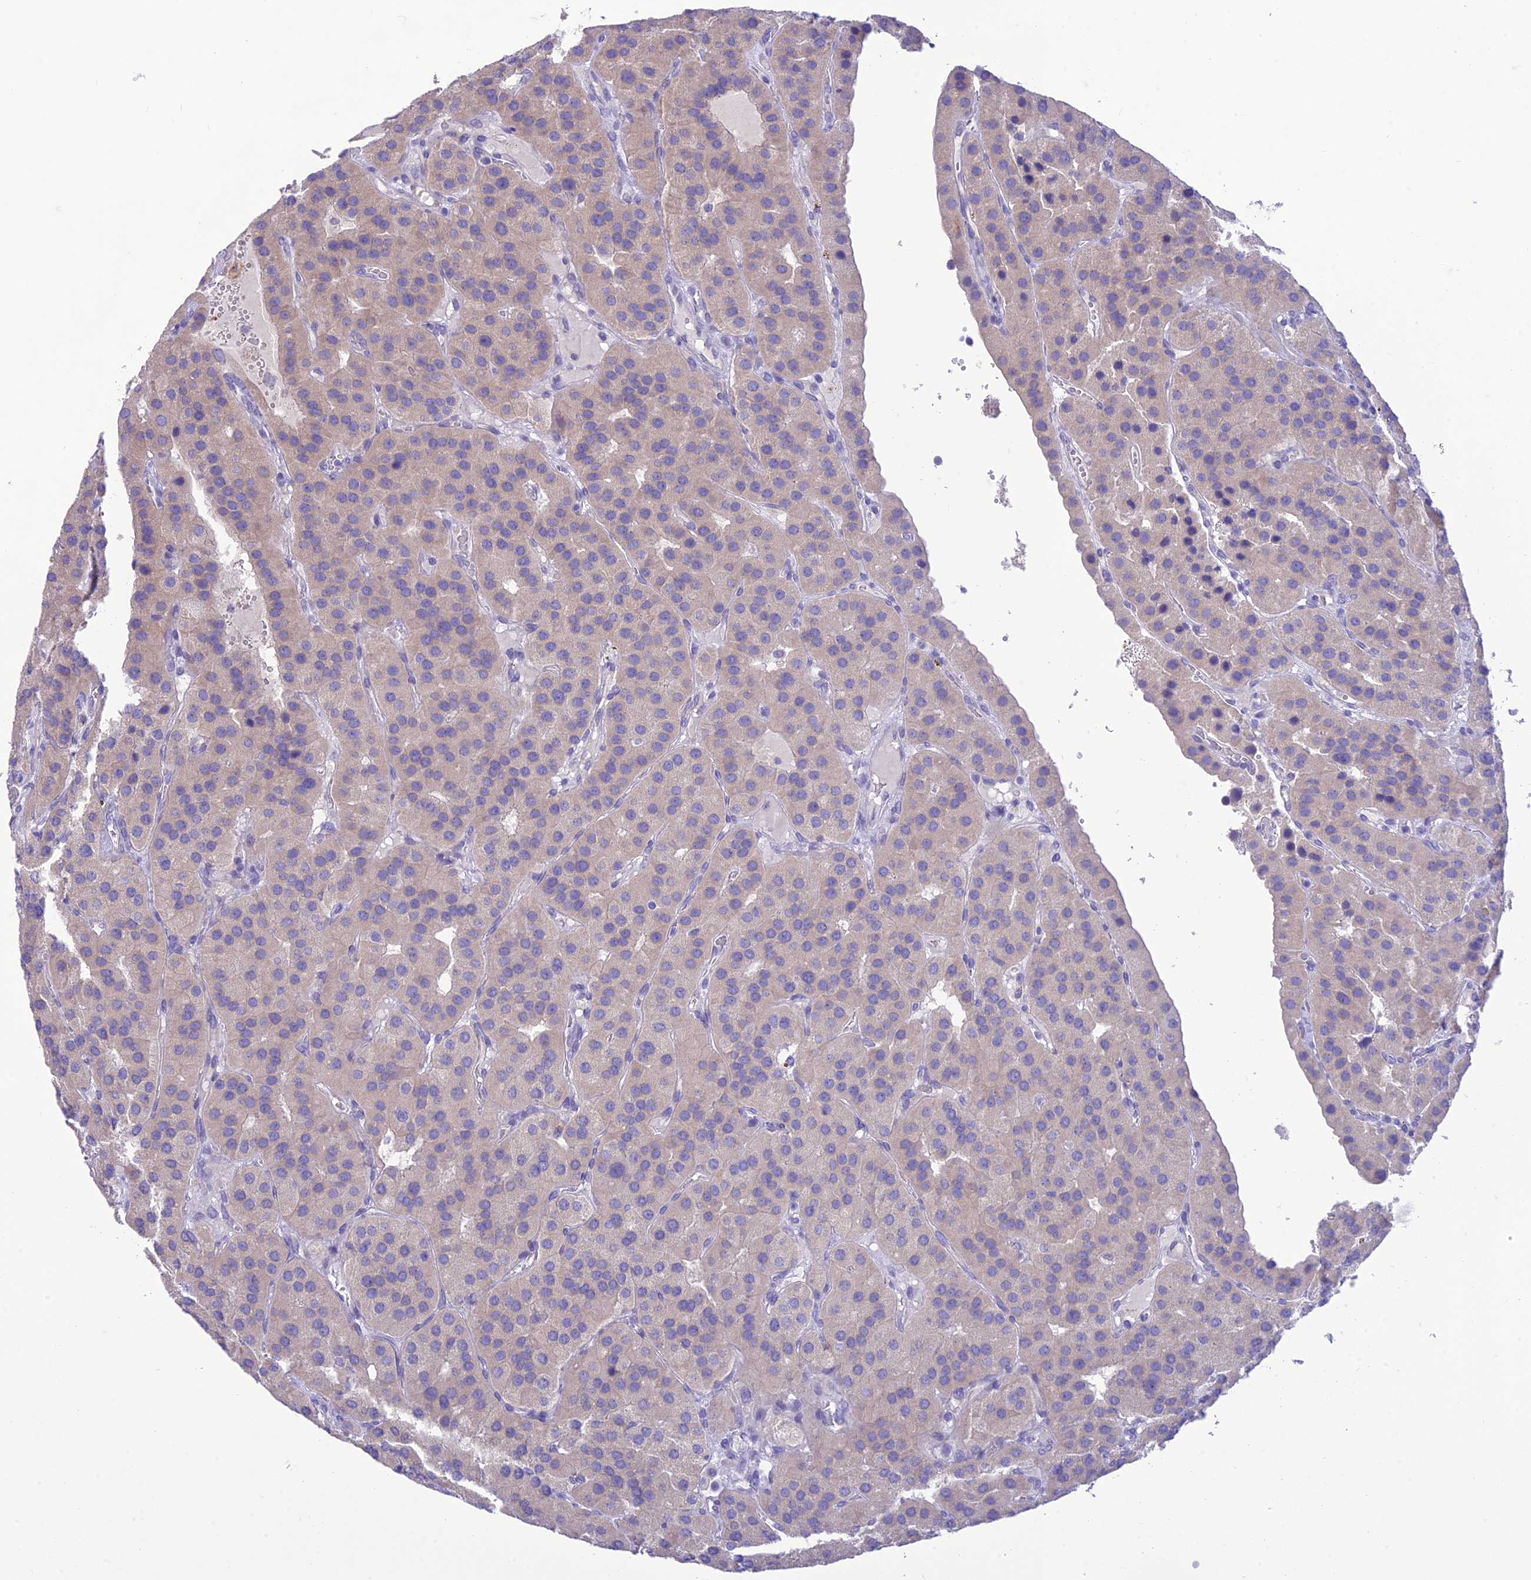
{"staining": {"intensity": "weak", "quantity": "<25%", "location": "cytoplasmic/membranous"}, "tissue": "parathyroid gland", "cell_type": "Glandular cells", "image_type": "normal", "snomed": [{"axis": "morphology", "description": "Normal tissue, NOS"}, {"axis": "morphology", "description": "Adenoma, NOS"}, {"axis": "topography", "description": "Parathyroid gland"}], "caption": "The IHC histopathology image has no significant staining in glandular cells of parathyroid gland. (Stains: DAB IHC with hematoxylin counter stain, Microscopy: brightfield microscopy at high magnification).", "gene": "DHDH", "patient": {"sex": "female", "age": 86}}